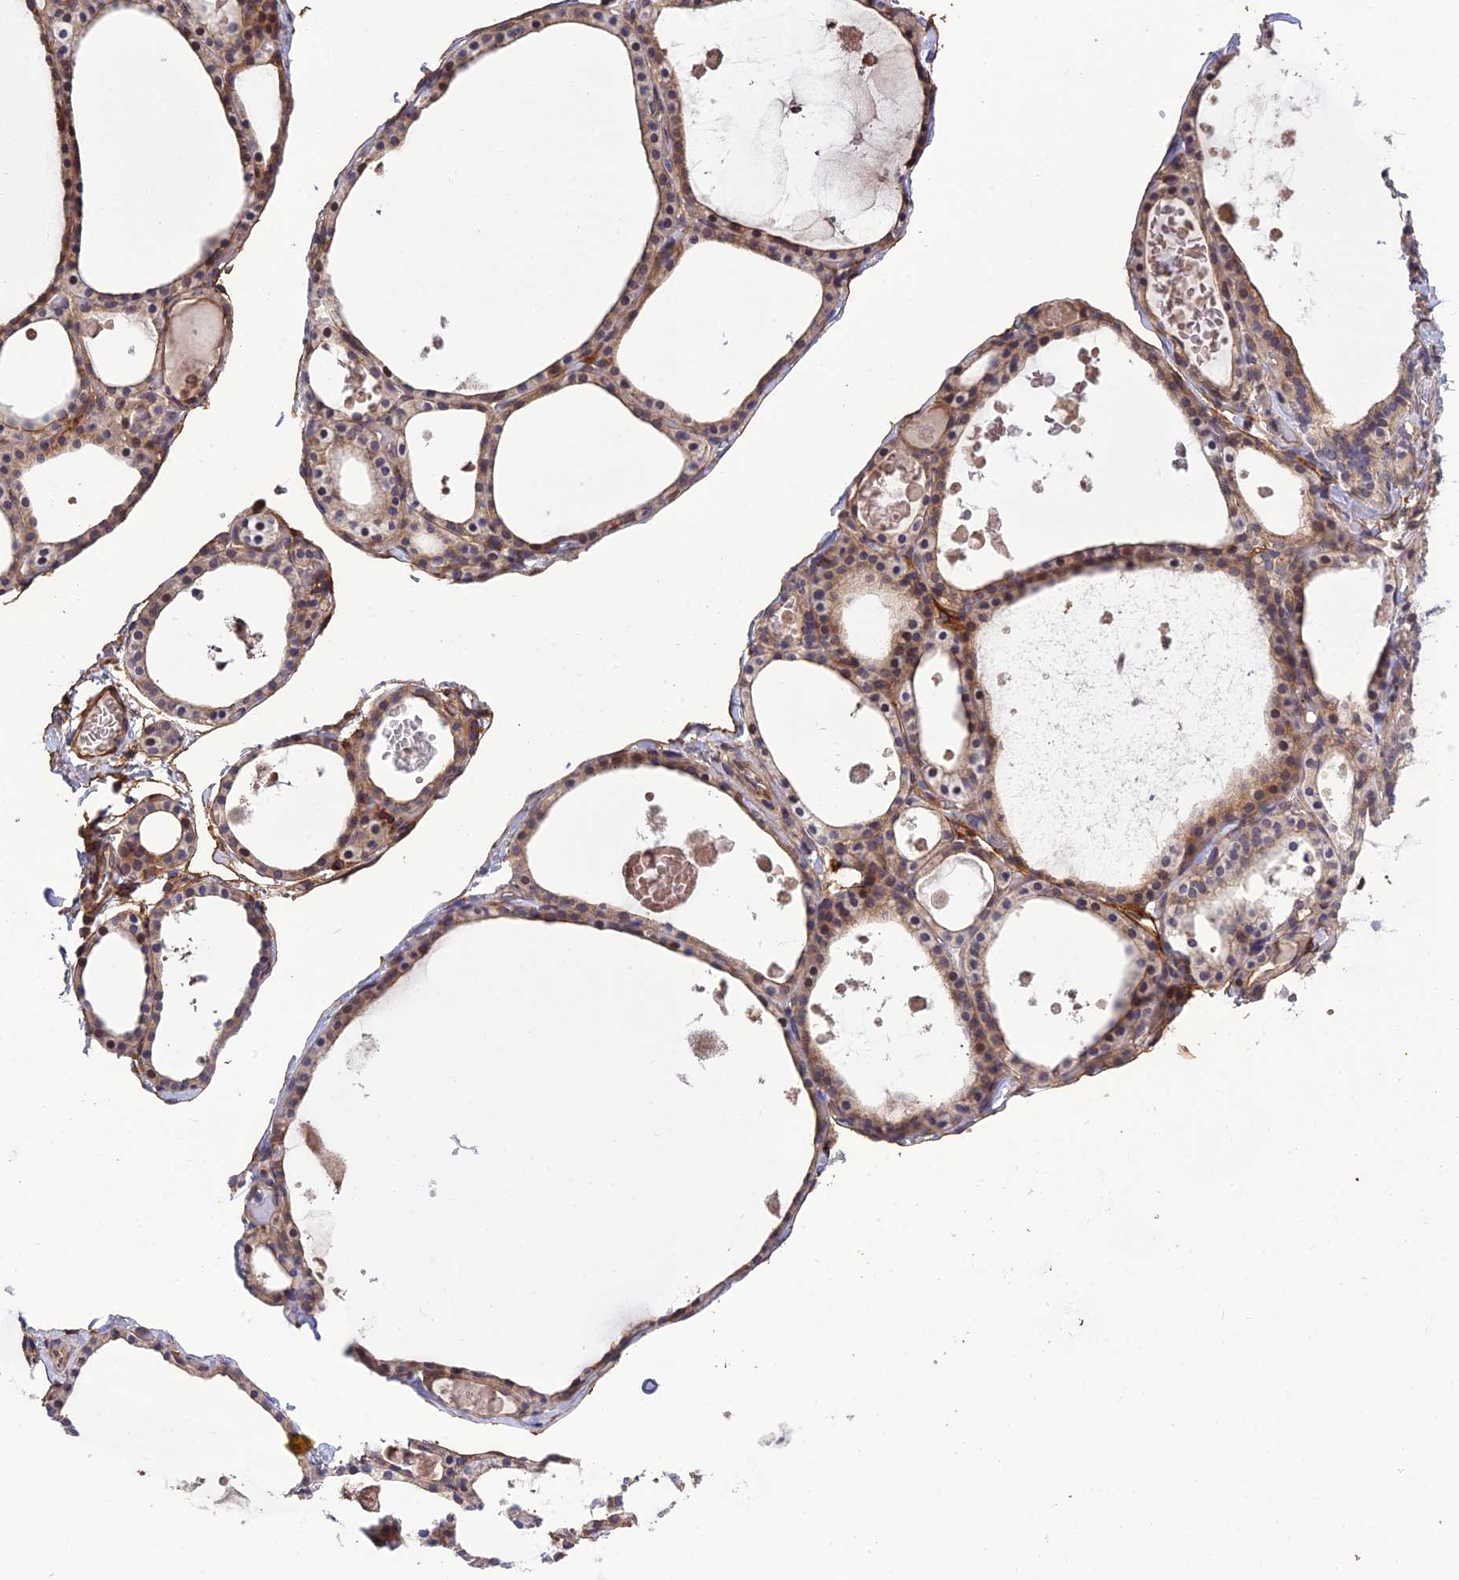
{"staining": {"intensity": "moderate", "quantity": ">75%", "location": "cytoplasmic/membranous"}, "tissue": "thyroid gland", "cell_type": "Glandular cells", "image_type": "normal", "snomed": [{"axis": "morphology", "description": "Normal tissue, NOS"}, {"axis": "topography", "description": "Thyroid gland"}], "caption": "Protein expression analysis of normal human thyroid gland reveals moderate cytoplasmic/membranous expression in approximately >75% of glandular cells.", "gene": "CRTAP", "patient": {"sex": "male", "age": 56}}